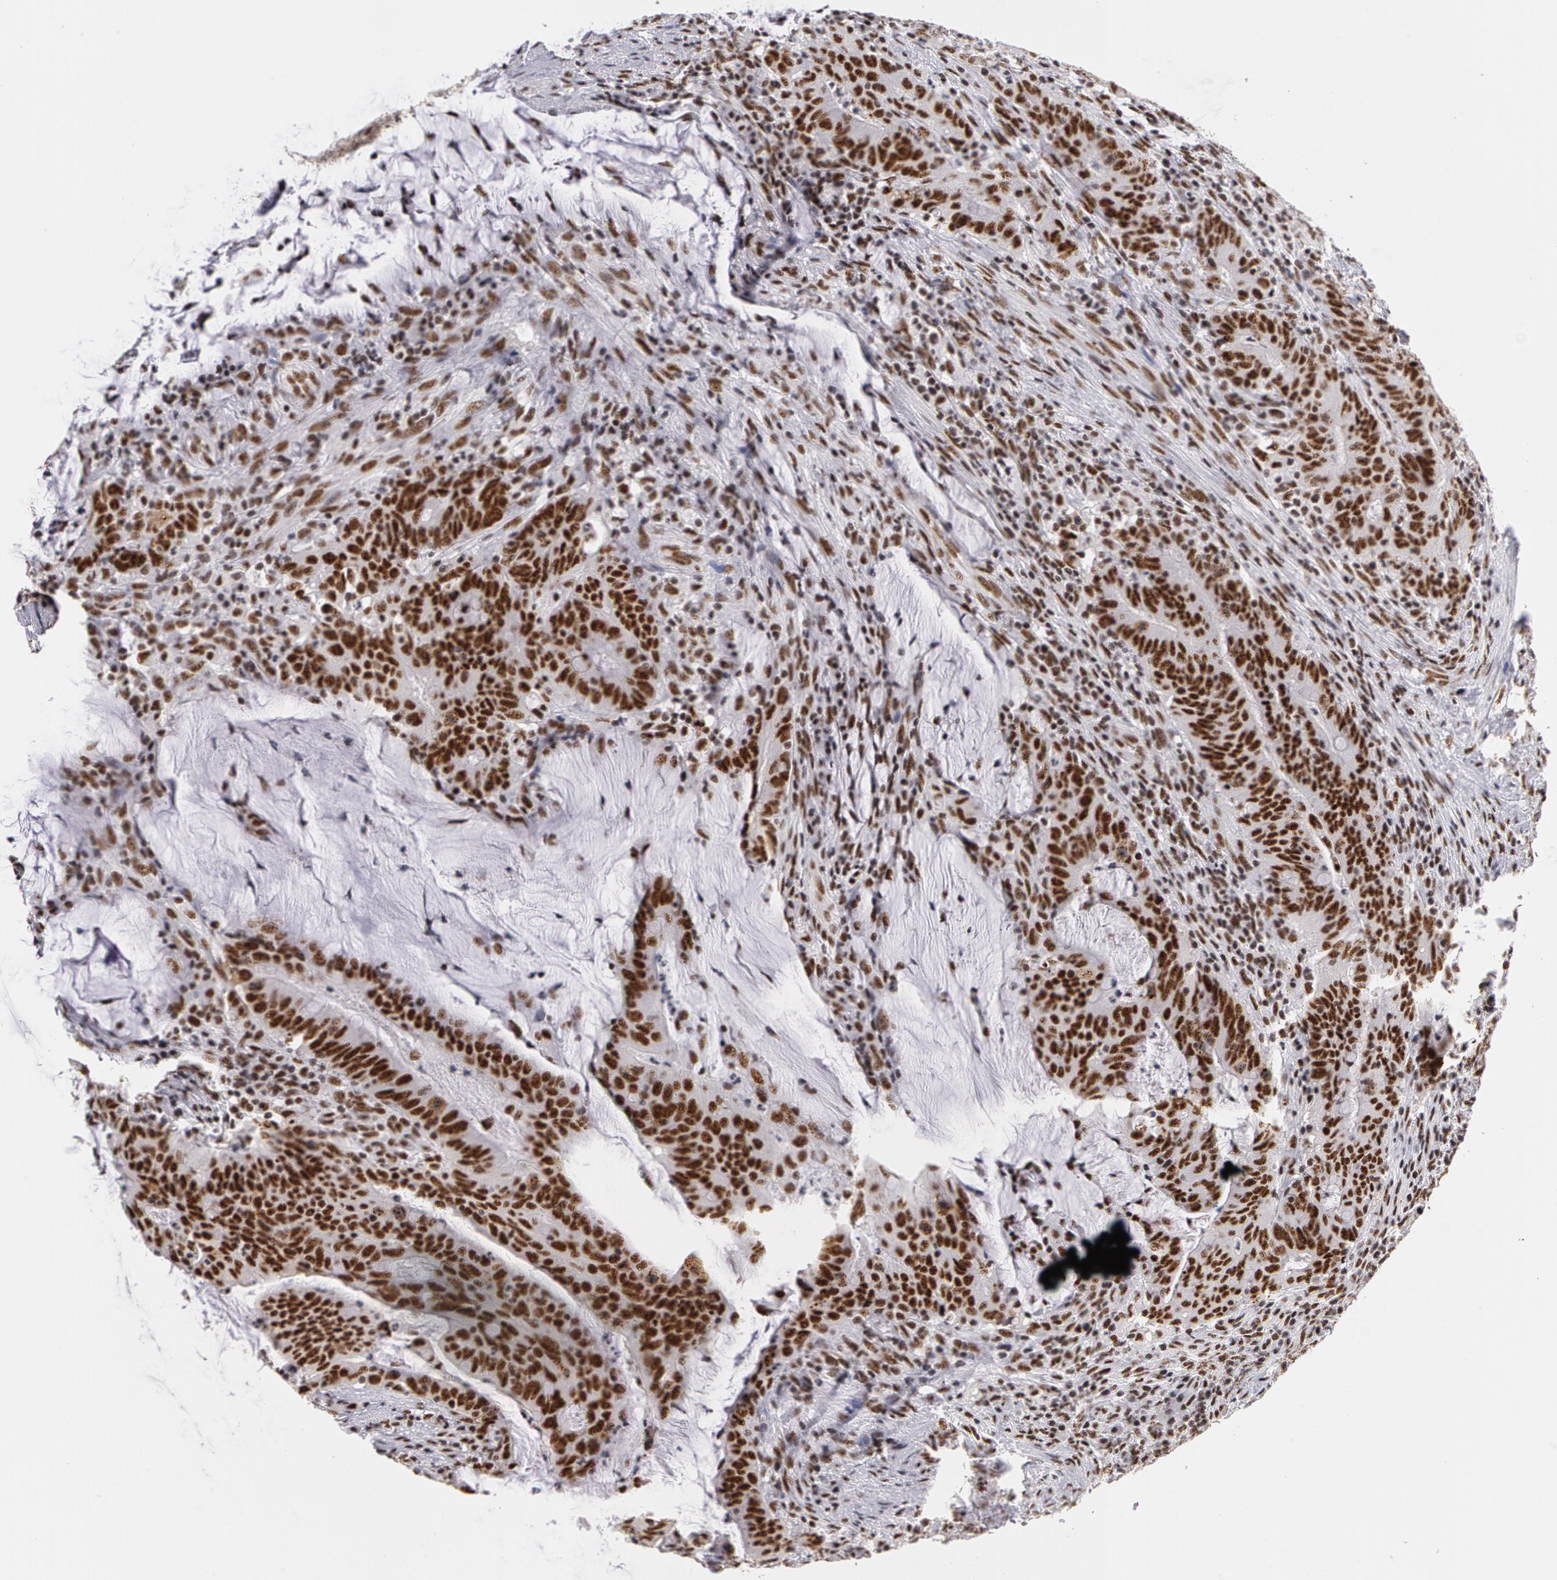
{"staining": {"intensity": "strong", "quantity": ">75%", "location": "nuclear"}, "tissue": "colorectal cancer", "cell_type": "Tumor cells", "image_type": "cancer", "snomed": [{"axis": "morphology", "description": "Adenocarcinoma, NOS"}, {"axis": "topography", "description": "Colon"}], "caption": "Immunohistochemistry (IHC) histopathology image of neoplastic tissue: colorectal adenocarcinoma stained using immunohistochemistry reveals high levels of strong protein expression localized specifically in the nuclear of tumor cells, appearing as a nuclear brown color.", "gene": "PNN", "patient": {"sex": "male", "age": 54}}